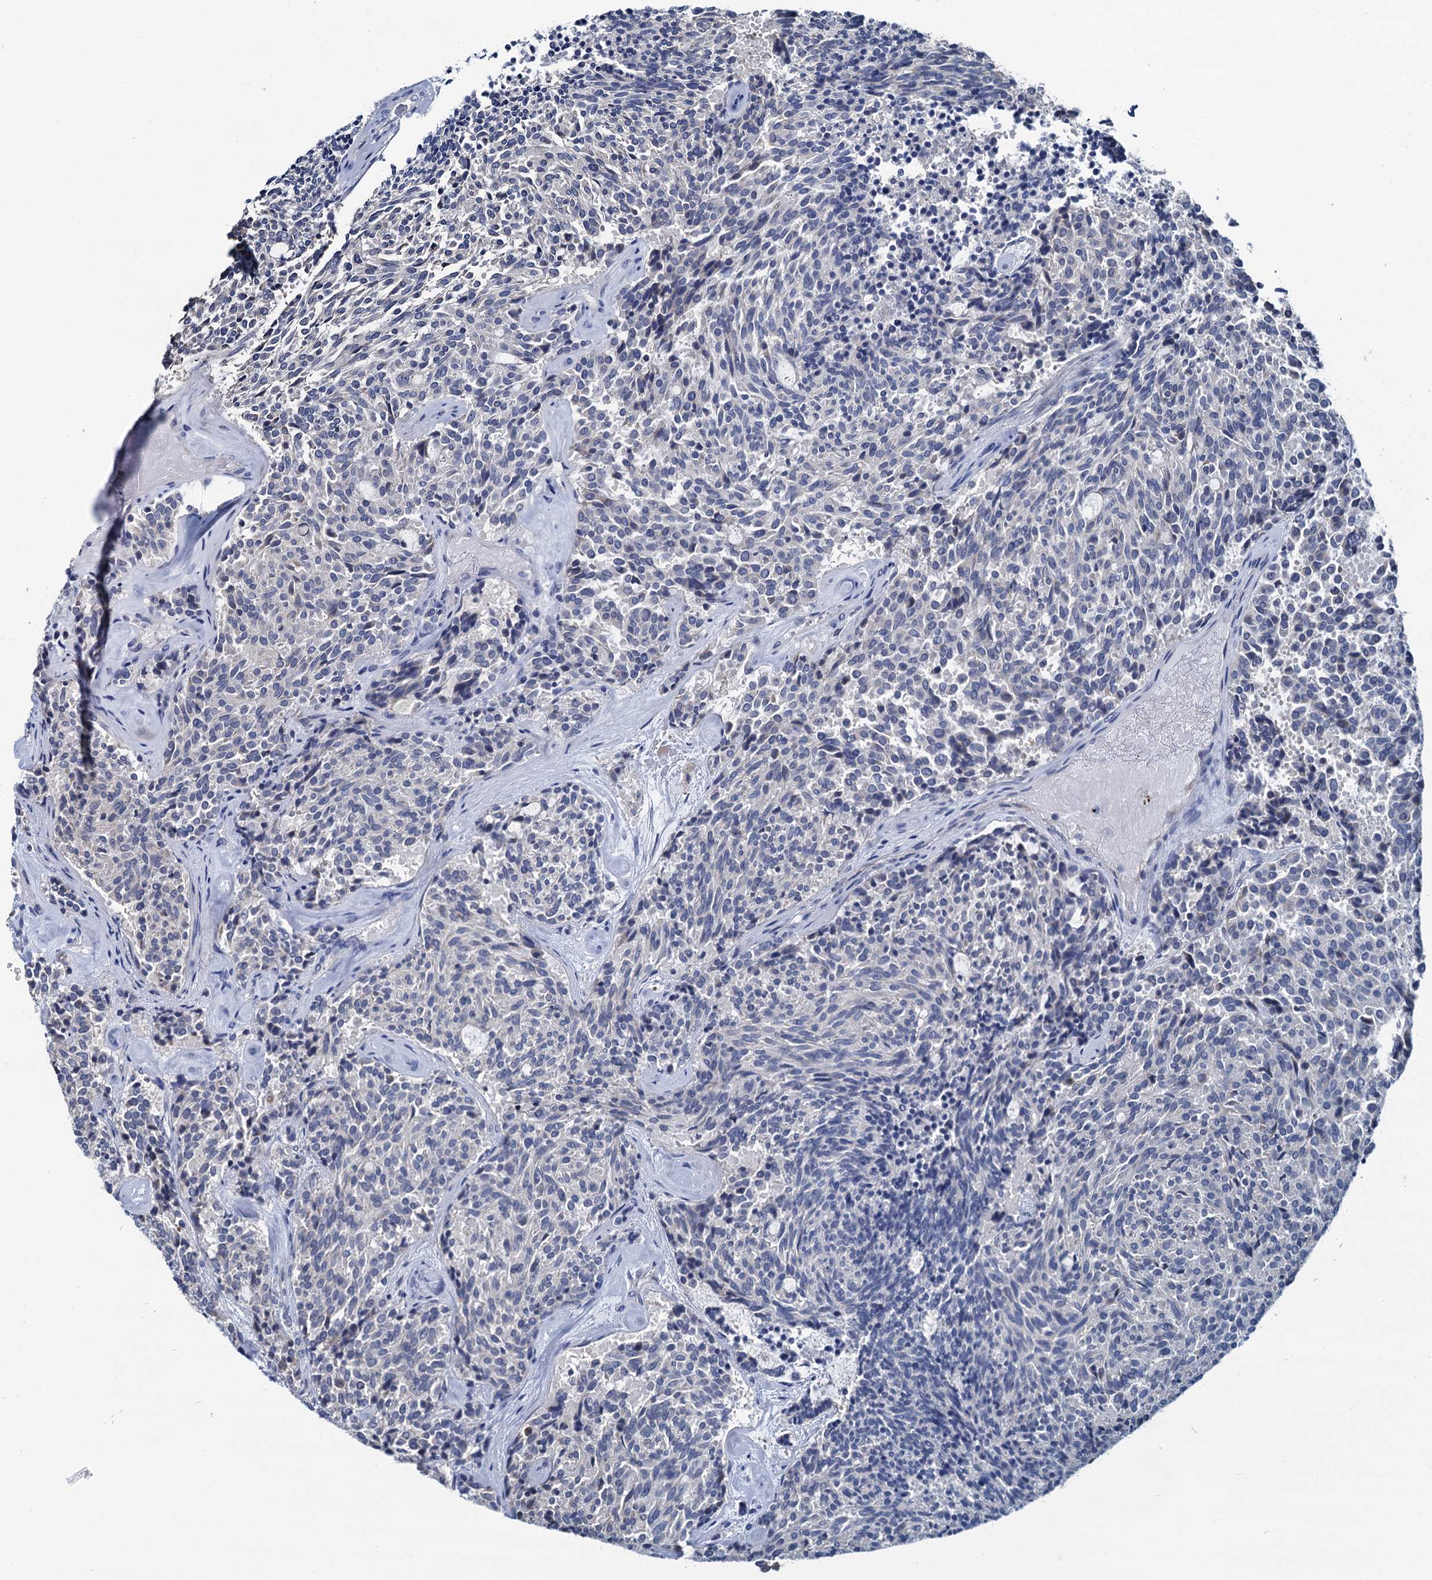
{"staining": {"intensity": "negative", "quantity": "none", "location": "none"}, "tissue": "carcinoid", "cell_type": "Tumor cells", "image_type": "cancer", "snomed": [{"axis": "morphology", "description": "Carcinoid, malignant, NOS"}, {"axis": "topography", "description": "Pancreas"}], "caption": "The image displays no significant staining in tumor cells of carcinoid (malignant).", "gene": "MIOX", "patient": {"sex": "female", "age": 54}}